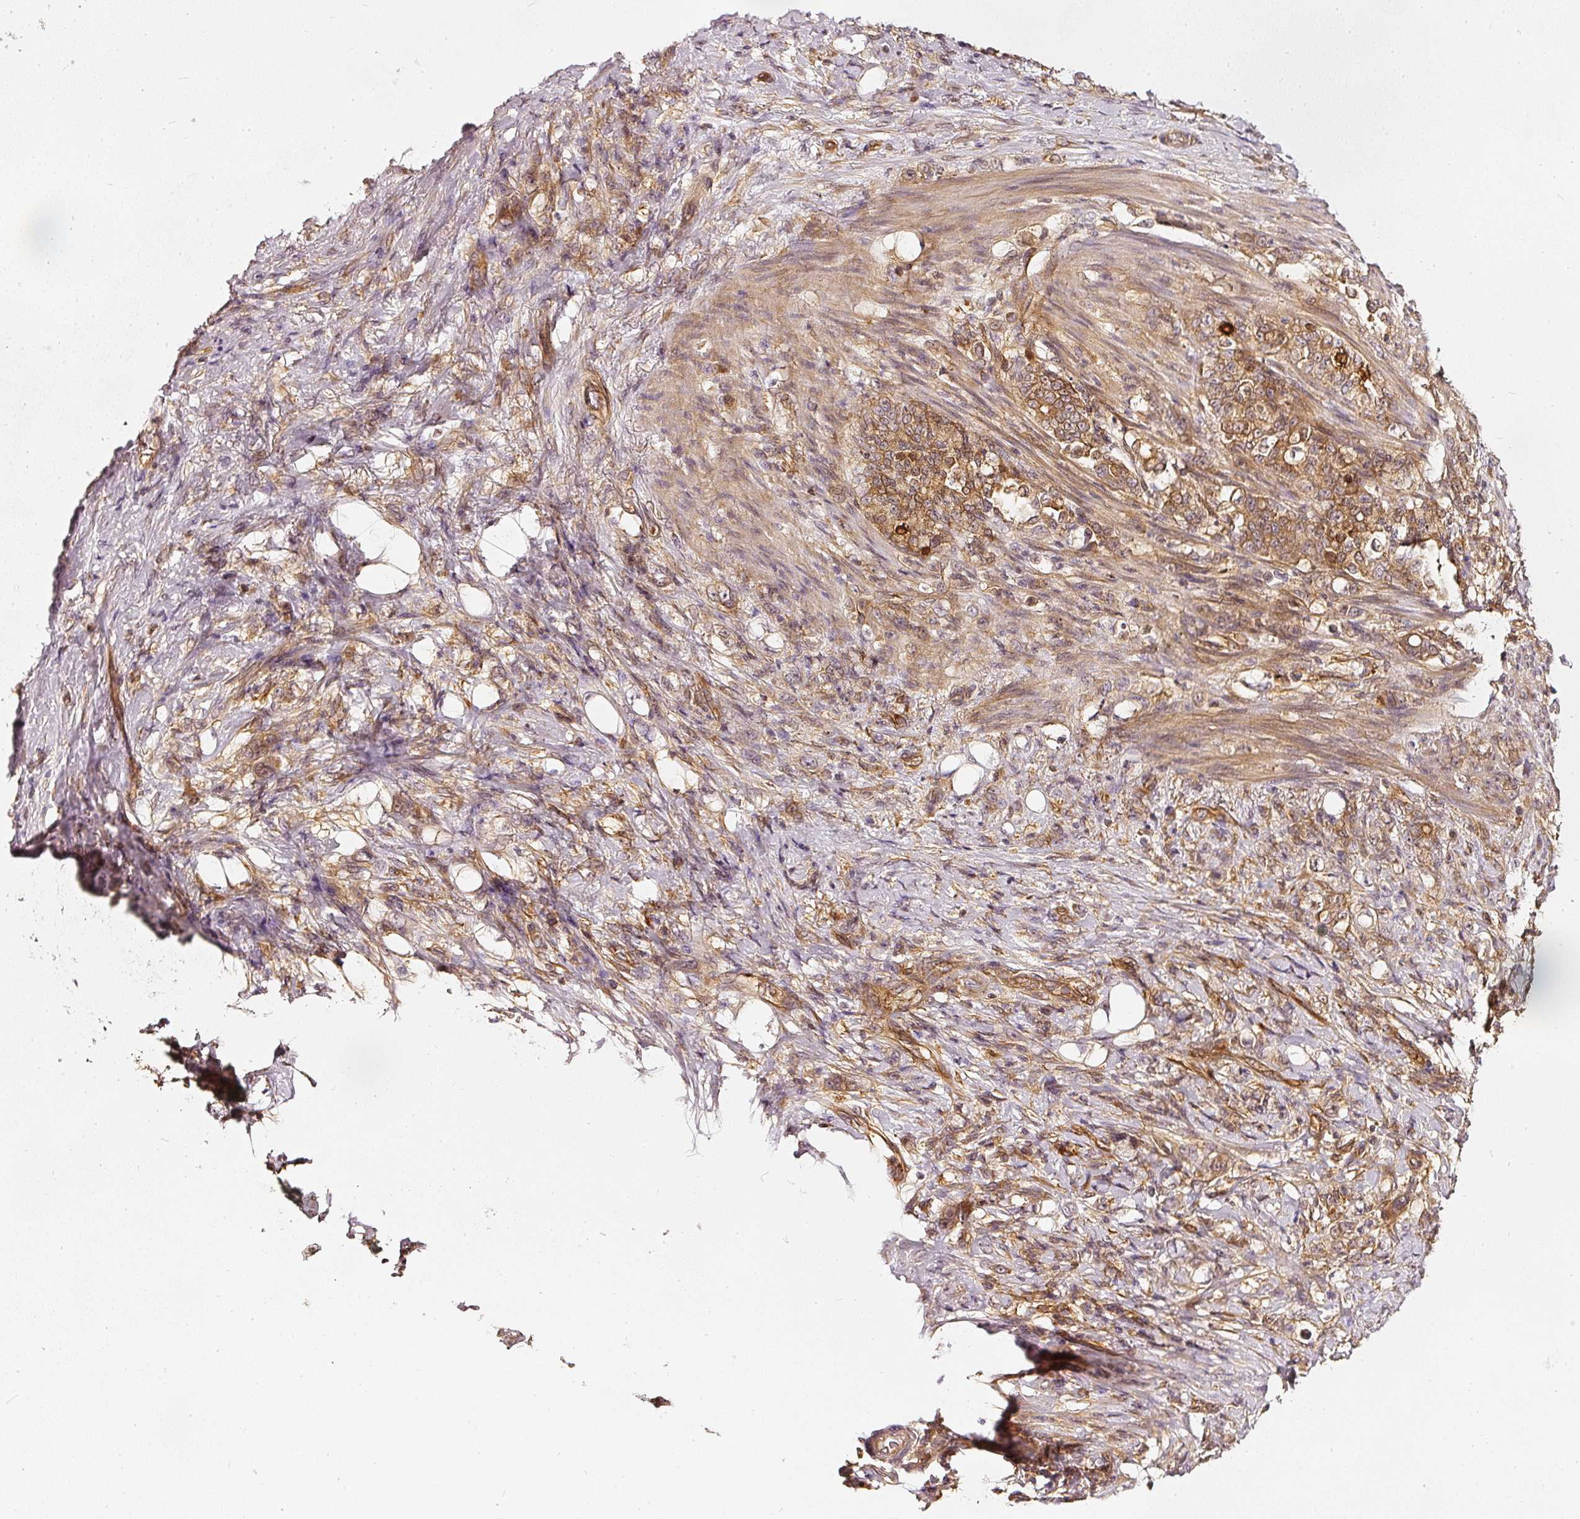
{"staining": {"intensity": "moderate", "quantity": ">75%", "location": "cytoplasmic/membranous,nuclear"}, "tissue": "stomach cancer", "cell_type": "Tumor cells", "image_type": "cancer", "snomed": [{"axis": "morphology", "description": "Adenocarcinoma, NOS"}, {"axis": "topography", "description": "Stomach"}], "caption": "Immunohistochemistry (IHC) histopathology image of adenocarcinoma (stomach) stained for a protein (brown), which shows medium levels of moderate cytoplasmic/membranous and nuclear expression in about >75% of tumor cells.", "gene": "ASMTL", "patient": {"sex": "female", "age": 79}}